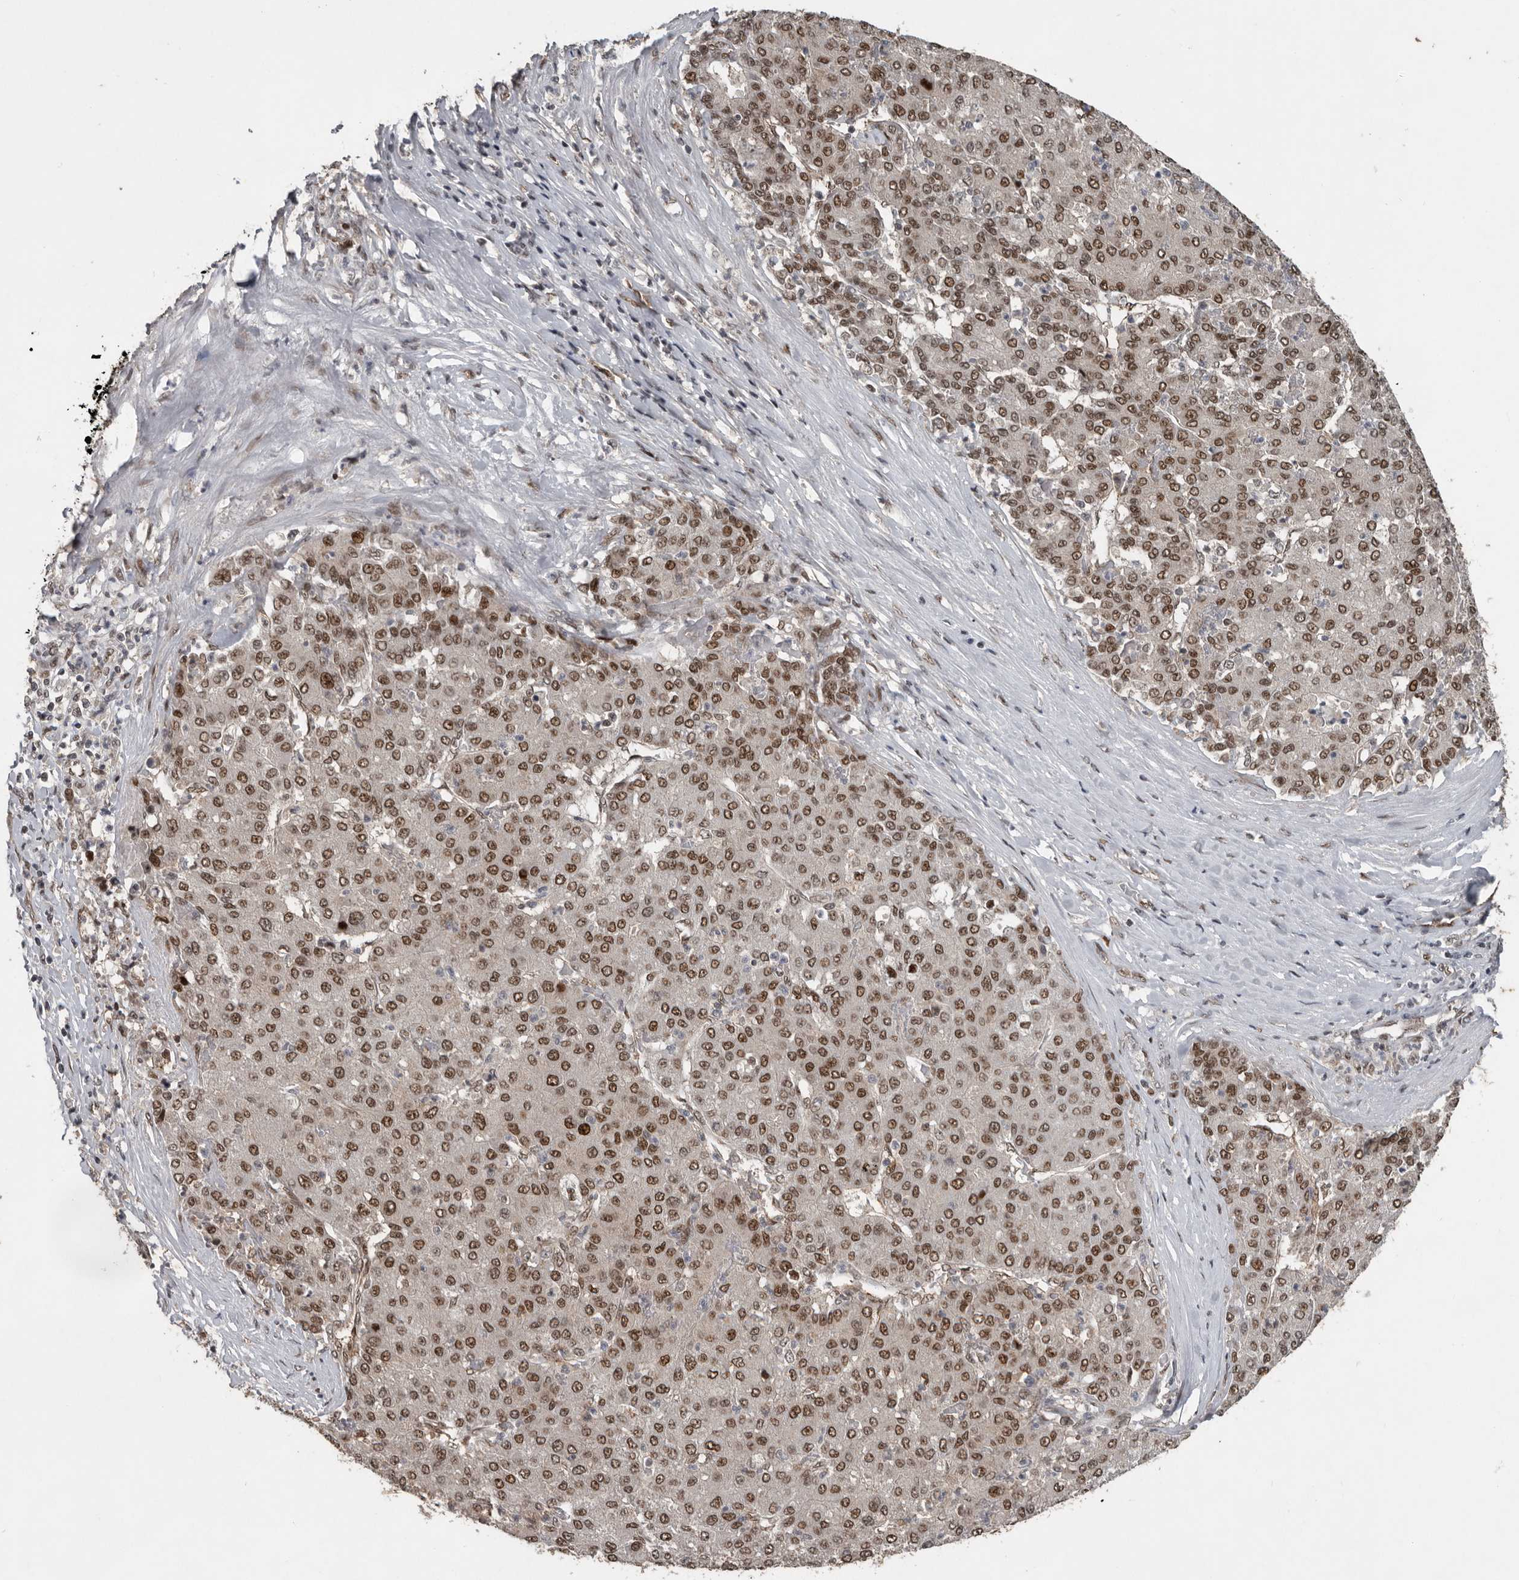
{"staining": {"intensity": "strong", "quantity": ">75%", "location": "nuclear"}, "tissue": "liver cancer", "cell_type": "Tumor cells", "image_type": "cancer", "snomed": [{"axis": "morphology", "description": "Carcinoma, Hepatocellular, NOS"}, {"axis": "topography", "description": "Liver"}], "caption": "Liver cancer stained with a brown dye exhibits strong nuclear positive expression in about >75% of tumor cells.", "gene": "CDC27", "patient": {"sex": "male", "age": 65}}